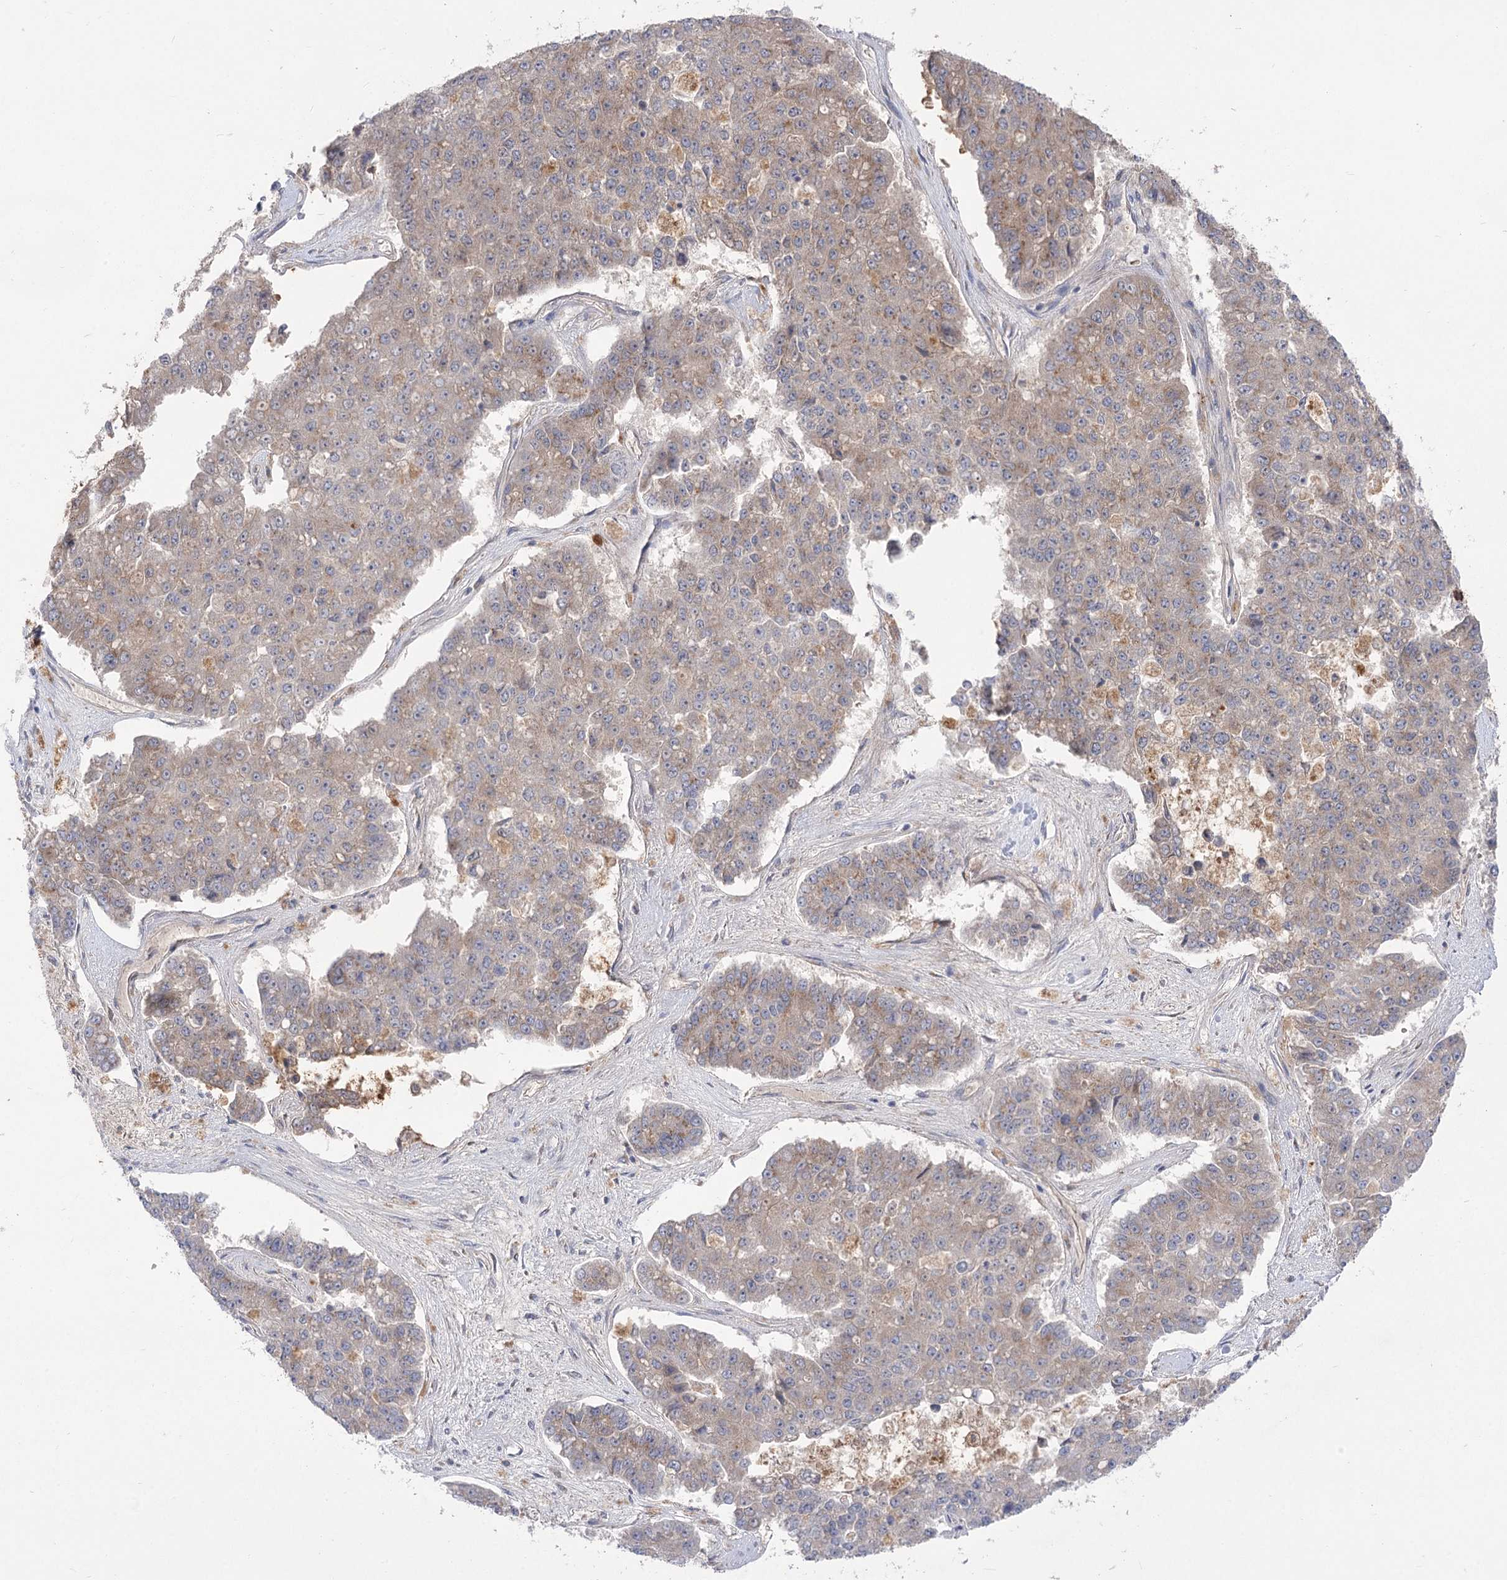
{"staining": {"intensity": "weak", "quantity": "25%-75%", "location": "cytoplasmic/membranous"}, "tissue": "pancreatic cancer", "cell_type": "Tumor cells", "image_type": "cancer", "snomed": [{"axis": "morphology", "description": "Adenocarcinoma, NOS"}, {"axis": "topography", "description": "Pancreas"}], "caption": "Protein expression analysis of human pancreatic adenocarcinoma reveals weak cytoplasmic/membranous positivity in approximately 25%-75% of tumor cells. The protein of interest is stained brown, and the nuclei are stained in blue (DAB (3,3'-diaminobenzidine) IHC with brightfield microscopy, high magnification).", "gene": "GBF1", "patient": {"sex": "male", "age": 50}}